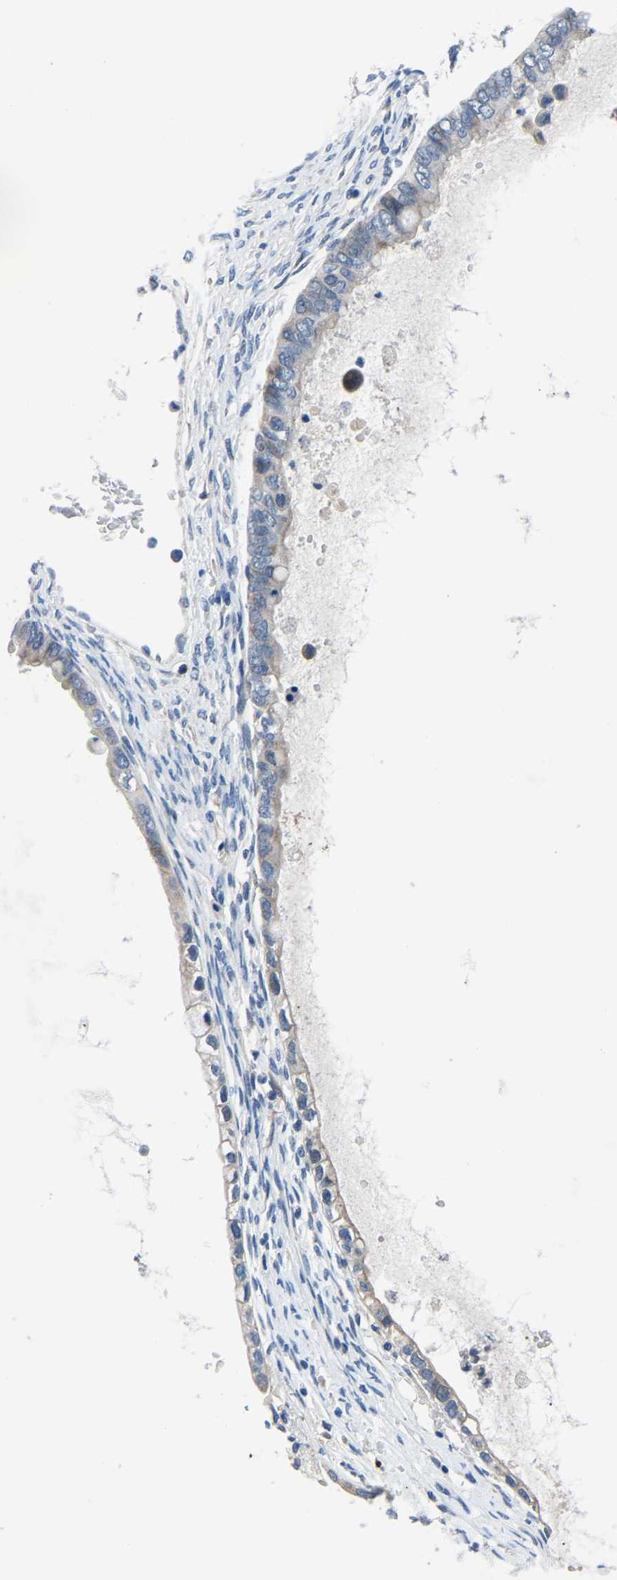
{"staining": {"intensity": "weak", "quantity": "<25%", "location": "cytoplasmic/membranous"}, "tissue": "ovarian cancer", "cell_type": "Tumor cells", "image_type": "cancer", "snomed": [{"axis": "morphology", "description": "Cystadenocarcinoma, mucinous, NOS"}, {"axis": "topography", "description": "Ovary"}], "caption": "Tumor cells are negative for protein expression in human mucinous cystadenocarcinoma (ovarian).", "gene": "LIAS", "patient": {"sex": "female", "age": 80}}